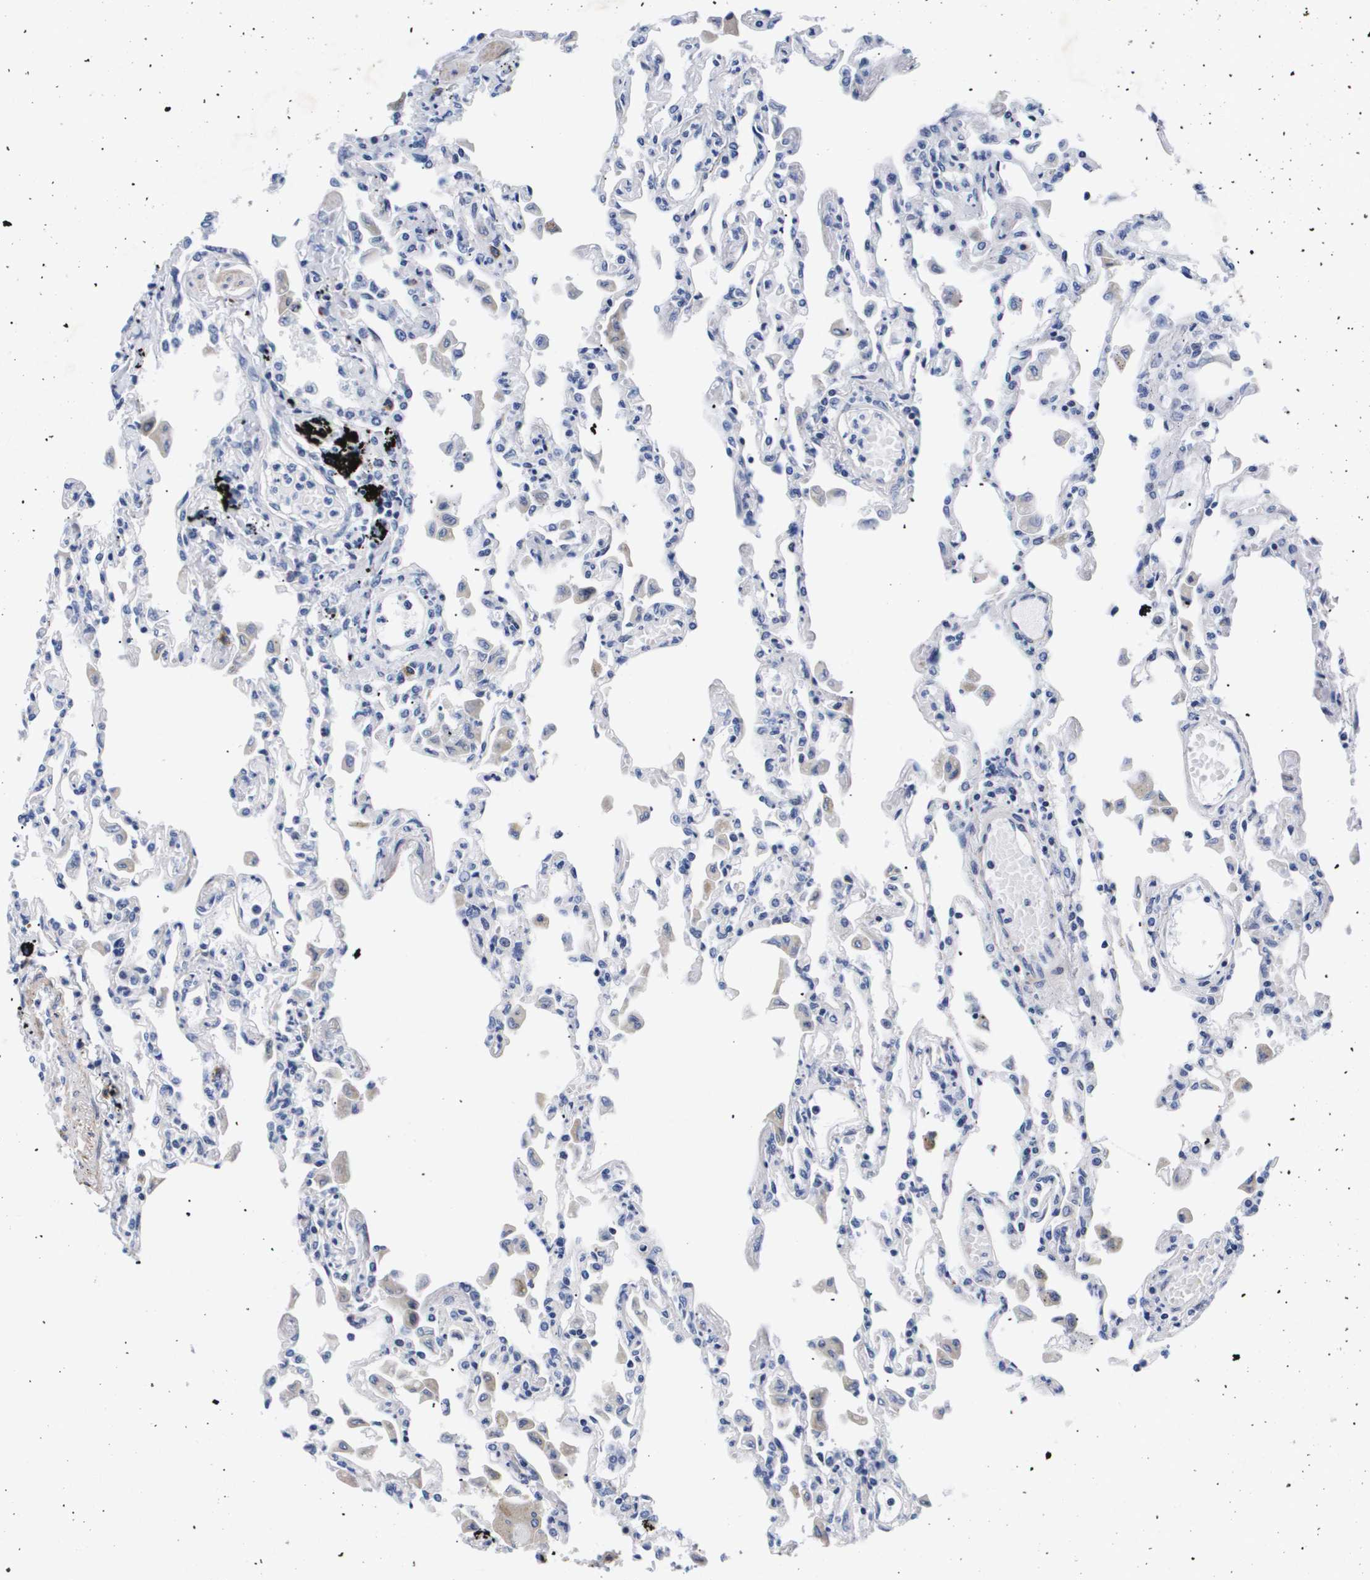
{"staining": {"intensity": "negative", "quantity": "none", "location": "none"}, "tissue": "lung", "cell_type": "Alveolar cells", "image_type": "normal", "snomed": [{"axis": "morphology", "description": "Normal tissue, NOS"}, {"axis": "topography", "description": "Bronchus"}, {"axis": "topography", "description": "Lung"}], "caption": "The immunohistochemistry (IHC) photomicrograph has no significant positivity in alveolar cells of lung.", "gene": "SHD", "patient": {"sex": "female", "age": 49}}